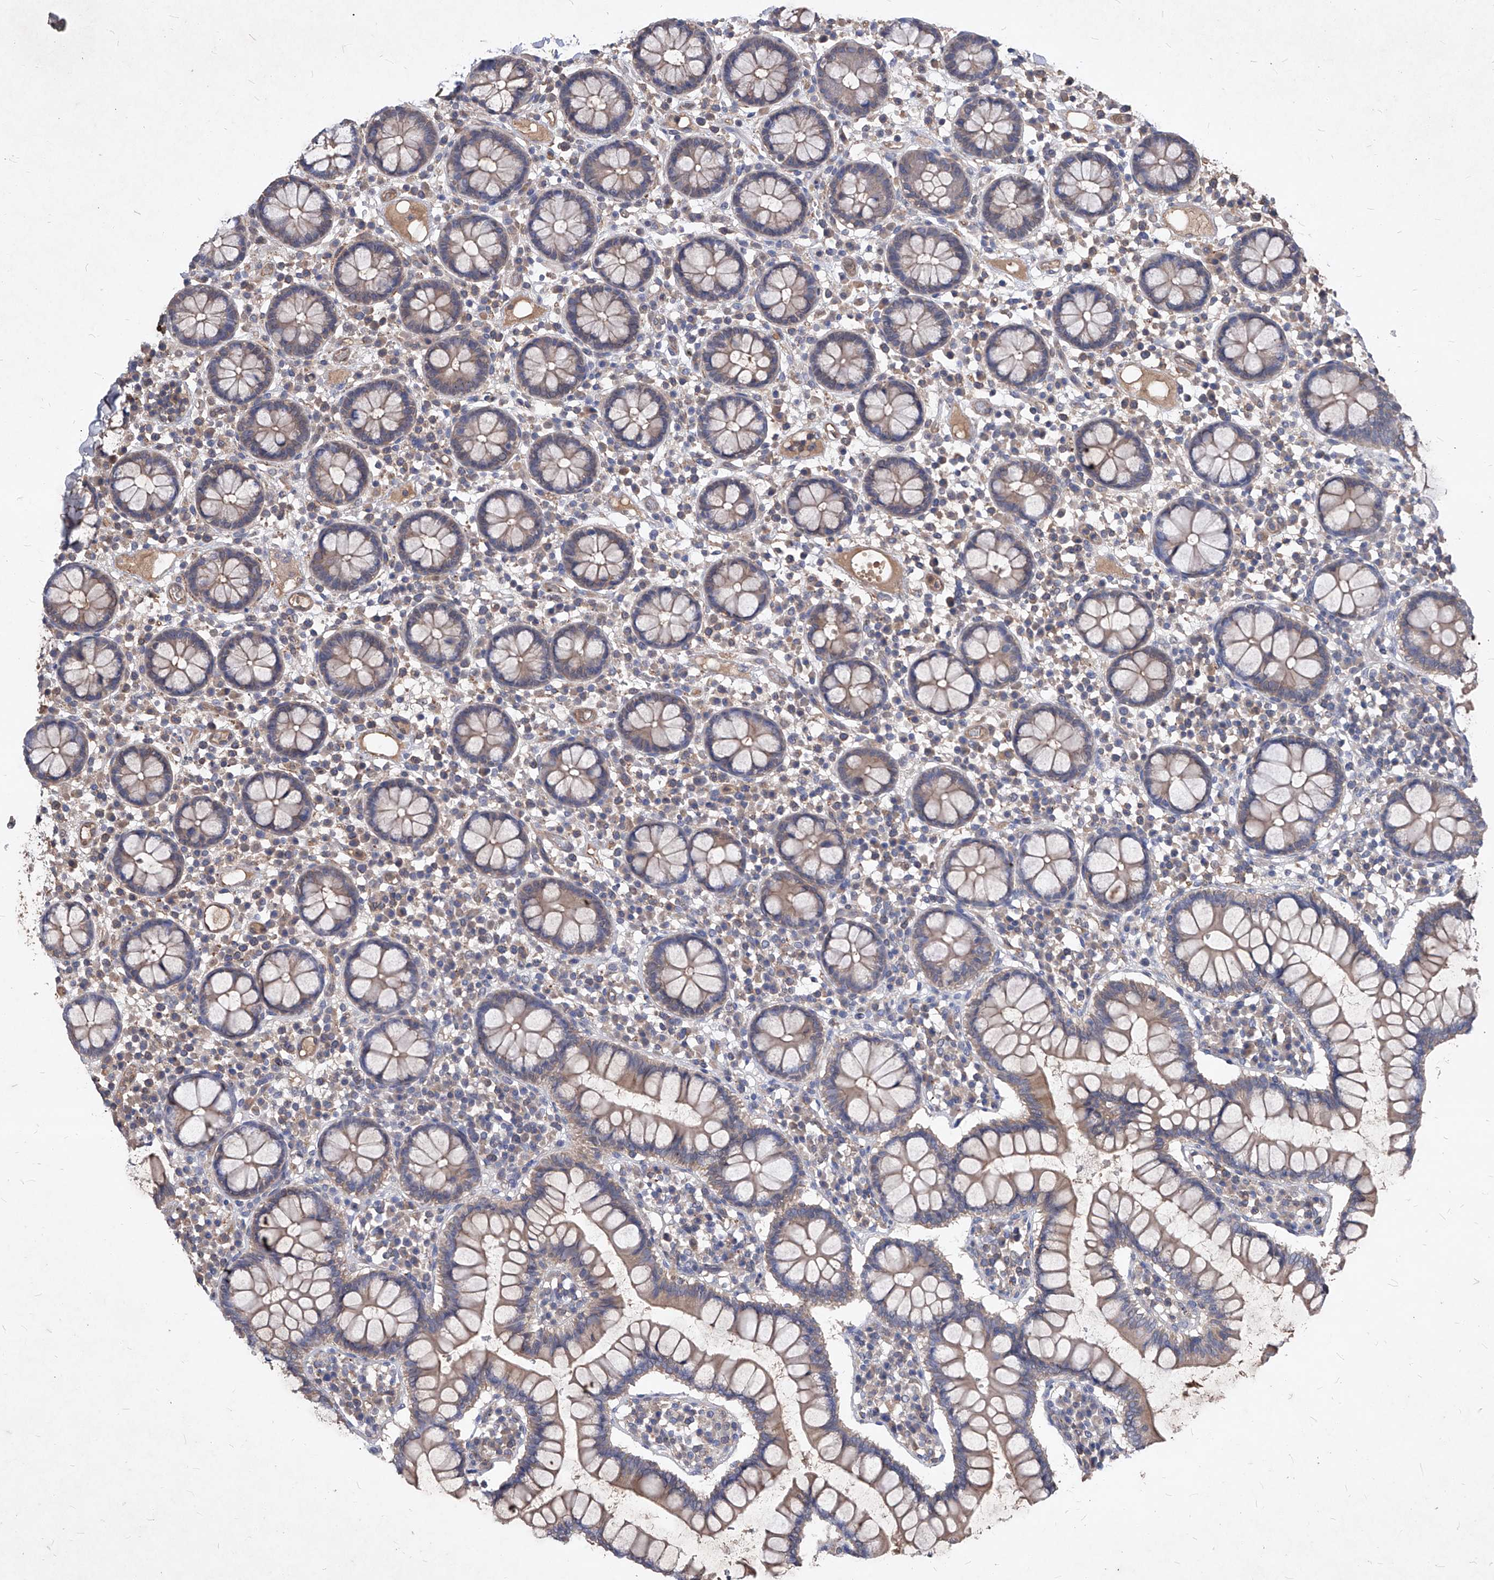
{"staining": {"intensity": "moderate", "quantity": ">75%", "location": "cytoplasmic/membranous"}, "tissue": "colon", "cell_type": "Endothelial cells", "image_type": "normal", "snomed": [{"axis": "morphology", "description": "Normal tissue, NOS"}, {"axis": "topography", "description": "Colon"}], "caption": "Endothelial cells show medium levels of moderate cytoplasmic/membranous expression in approximately >75% of cells in normal colon.", "gene": "SYNGR1", "patient": {"sex": "female", "age": 79}}